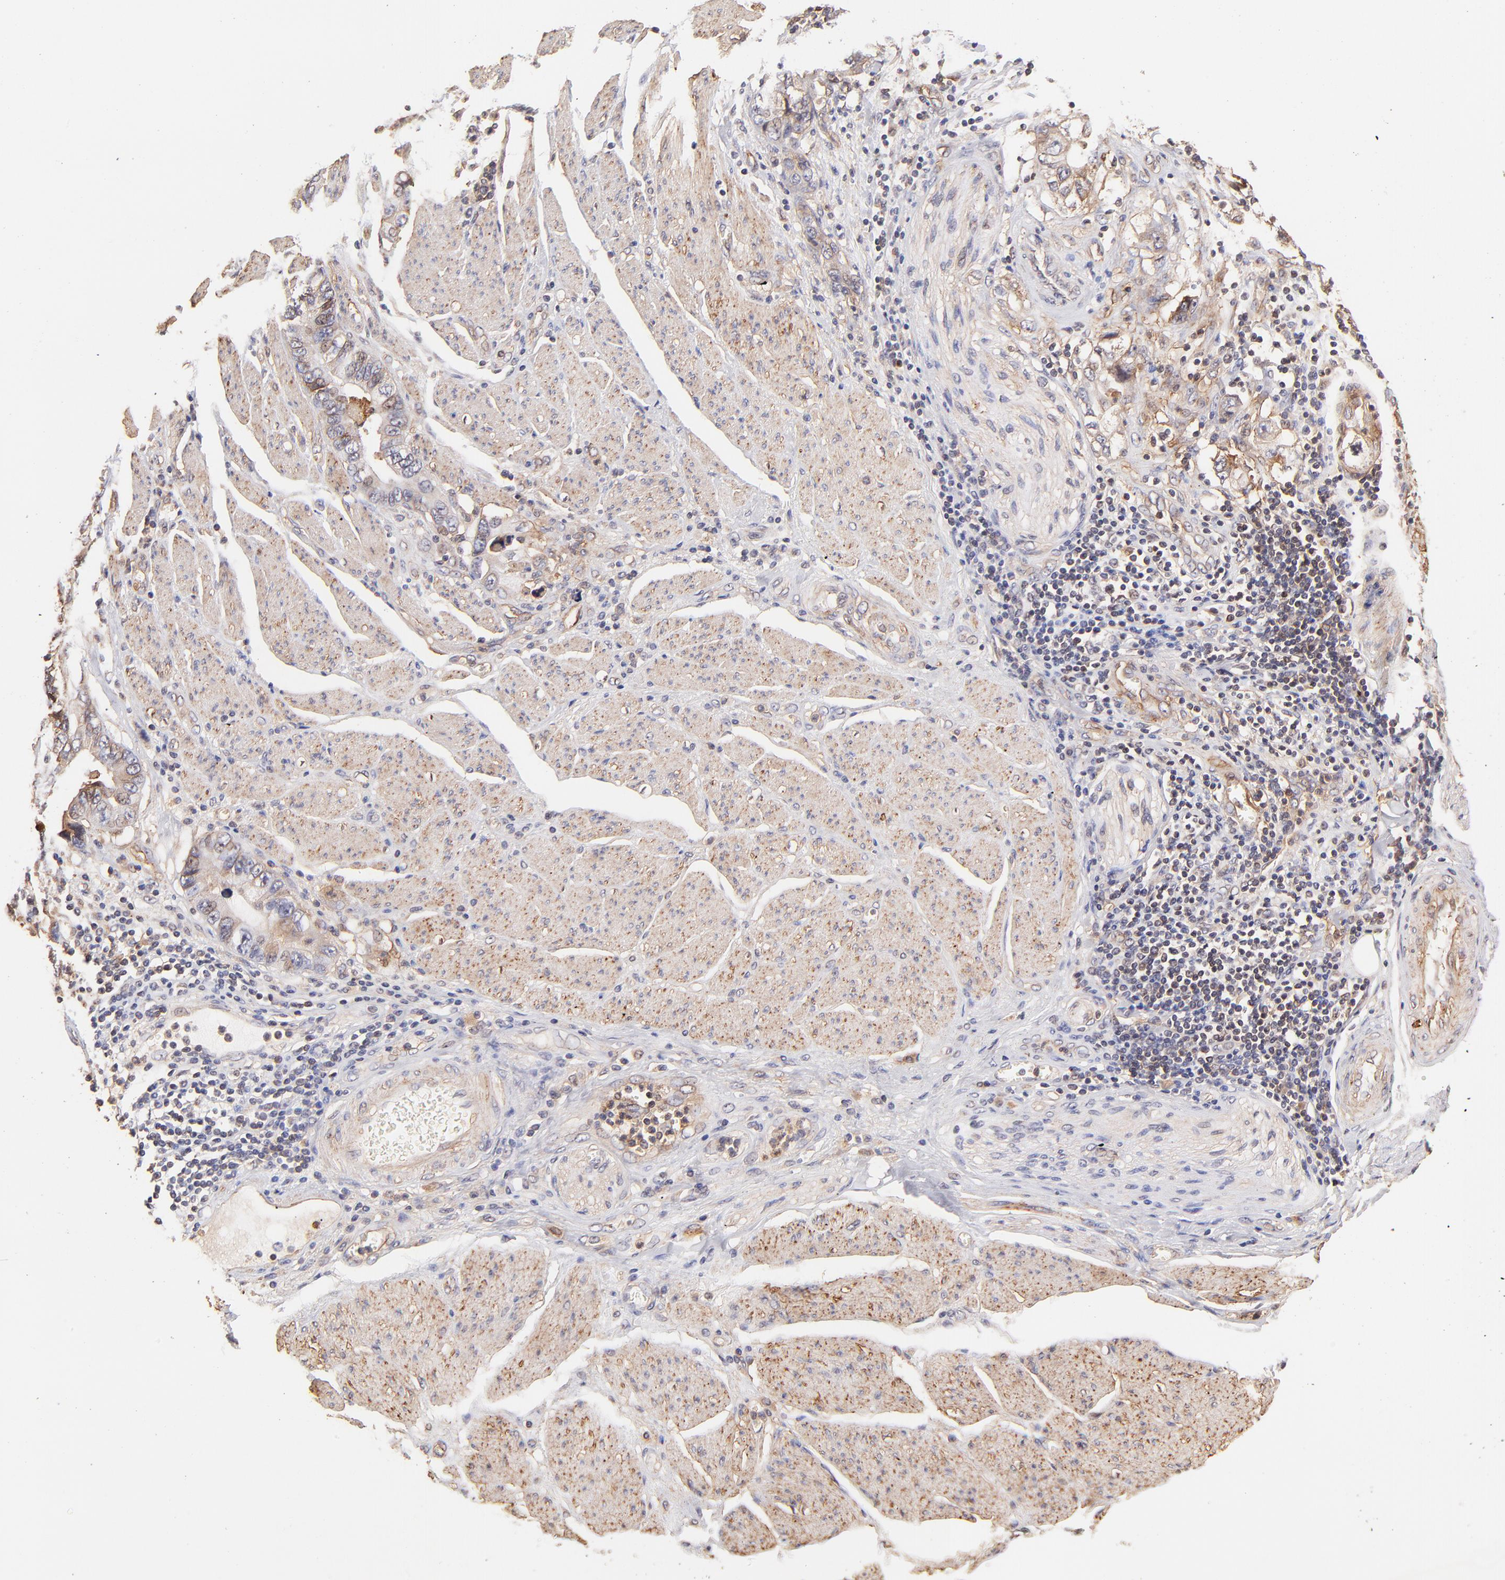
{"staining": {"intensity": "moderate", "quantity": ">75%", "location": "cytoplasmic/membranous"}, "tissue": "stomach cancer", "cell_type": "Tumor cells", "image_type": "cancer", "snomed": [{"axis": "morphology", "description": "Adenocarcinoma, NOS"}, {"axis": "topography", "description": "Pancreas"}, {"axis": "topography", "description": "Stomach, upper"}], "caption": "Tumor cells reveal medium levels of moderate cytoplasmic/membranous expression in about >75% of cells in human adenocarcinoma (stomach). Ihc stains the protein in brown and the nuclei are stained blue.", "gene": "ITGB1", "patient": {"sex": "male", "age": 77}}